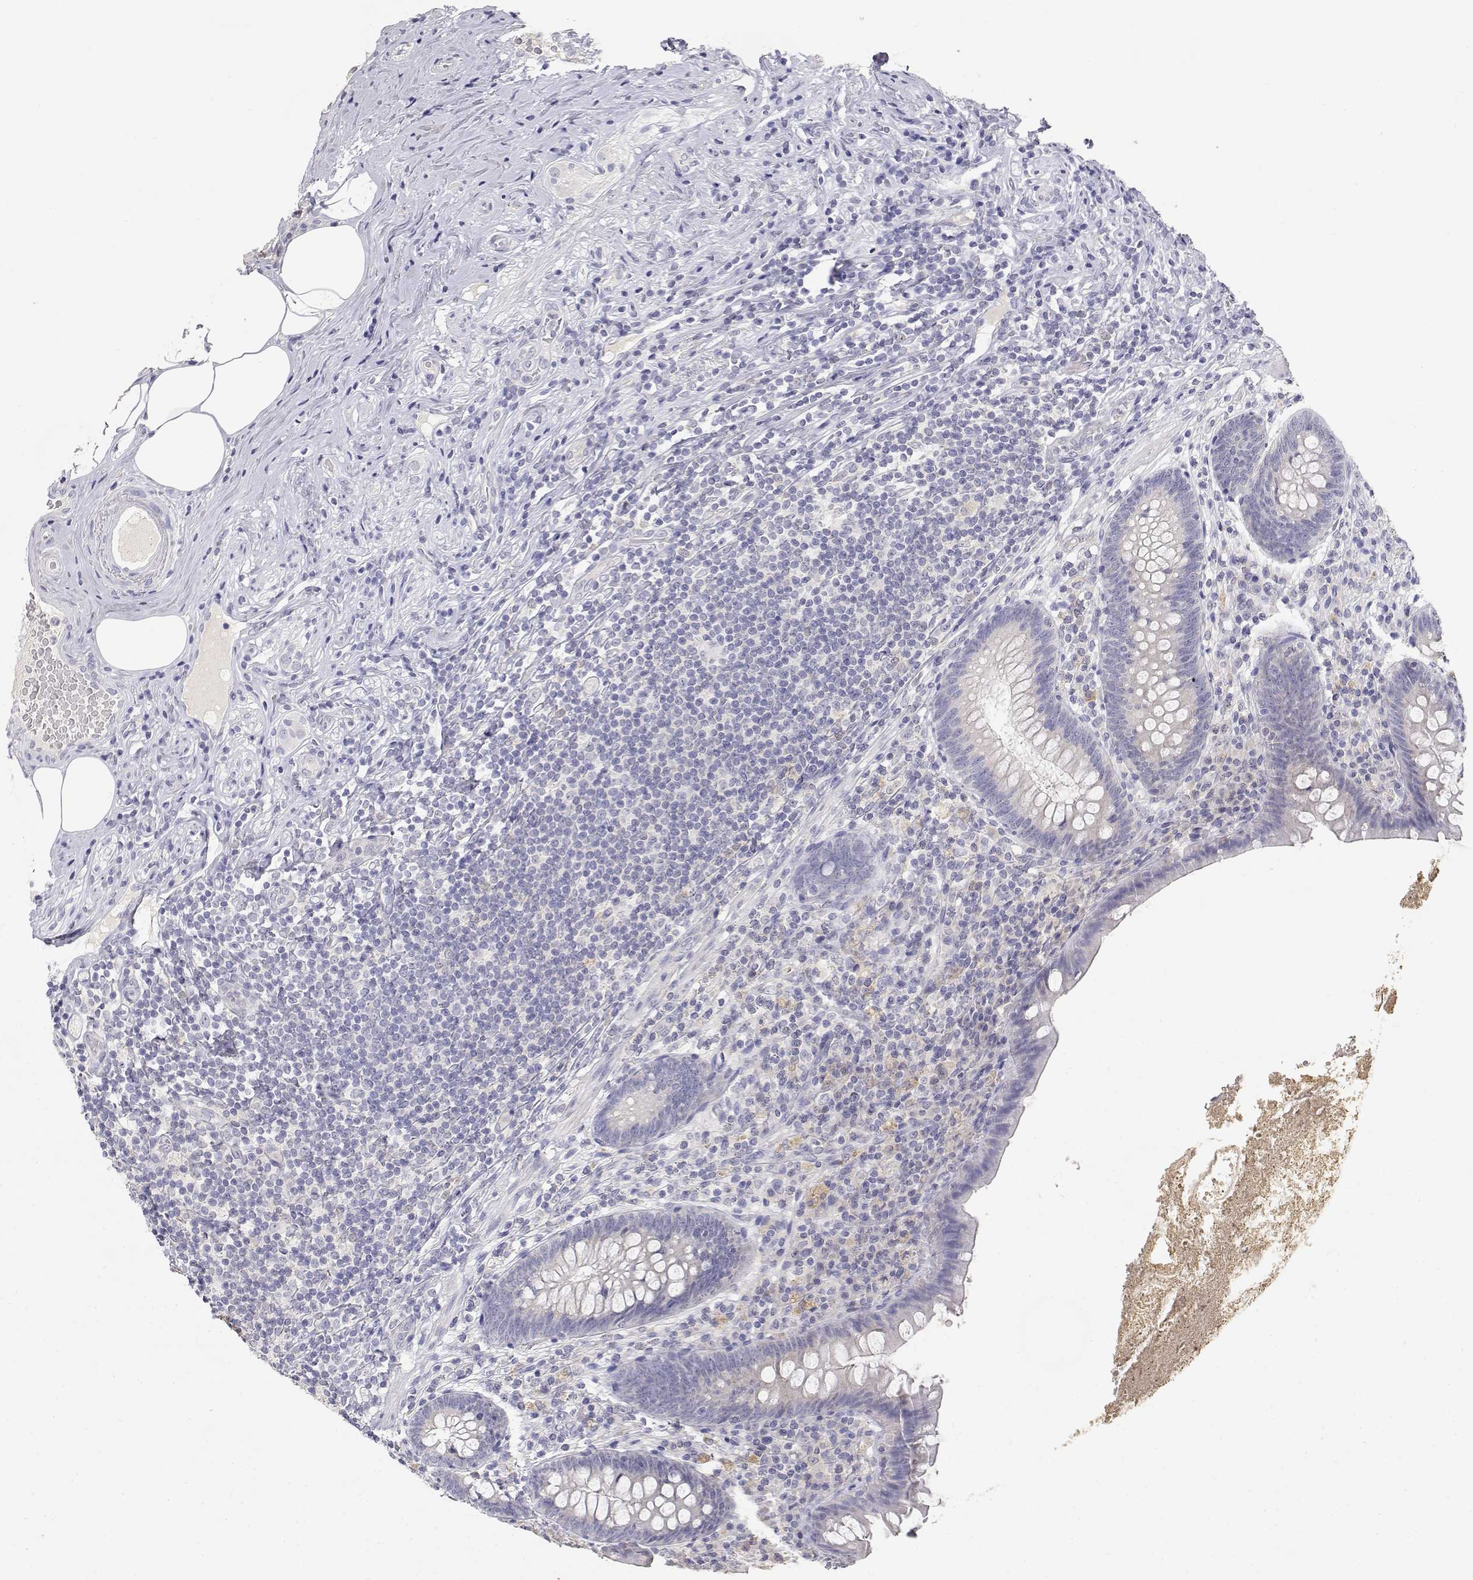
{"staining": {"intensity": "negative", "quantity": "none", "location": "none"}, "tissue": "appendix", "cell_type": "Glandular cells", "image_type": "normal", "snomed": [{"axis": "morphology", "description": "Normal tissue, NOS"}, {"axis": "topography", "description": "Appendix"}], "caption": "DAB immunohistochemical staining of benign appendix displays no significant expression in glandular cells.", "gene": "ADA", "patient": {"sex": "male", "age": 47}}